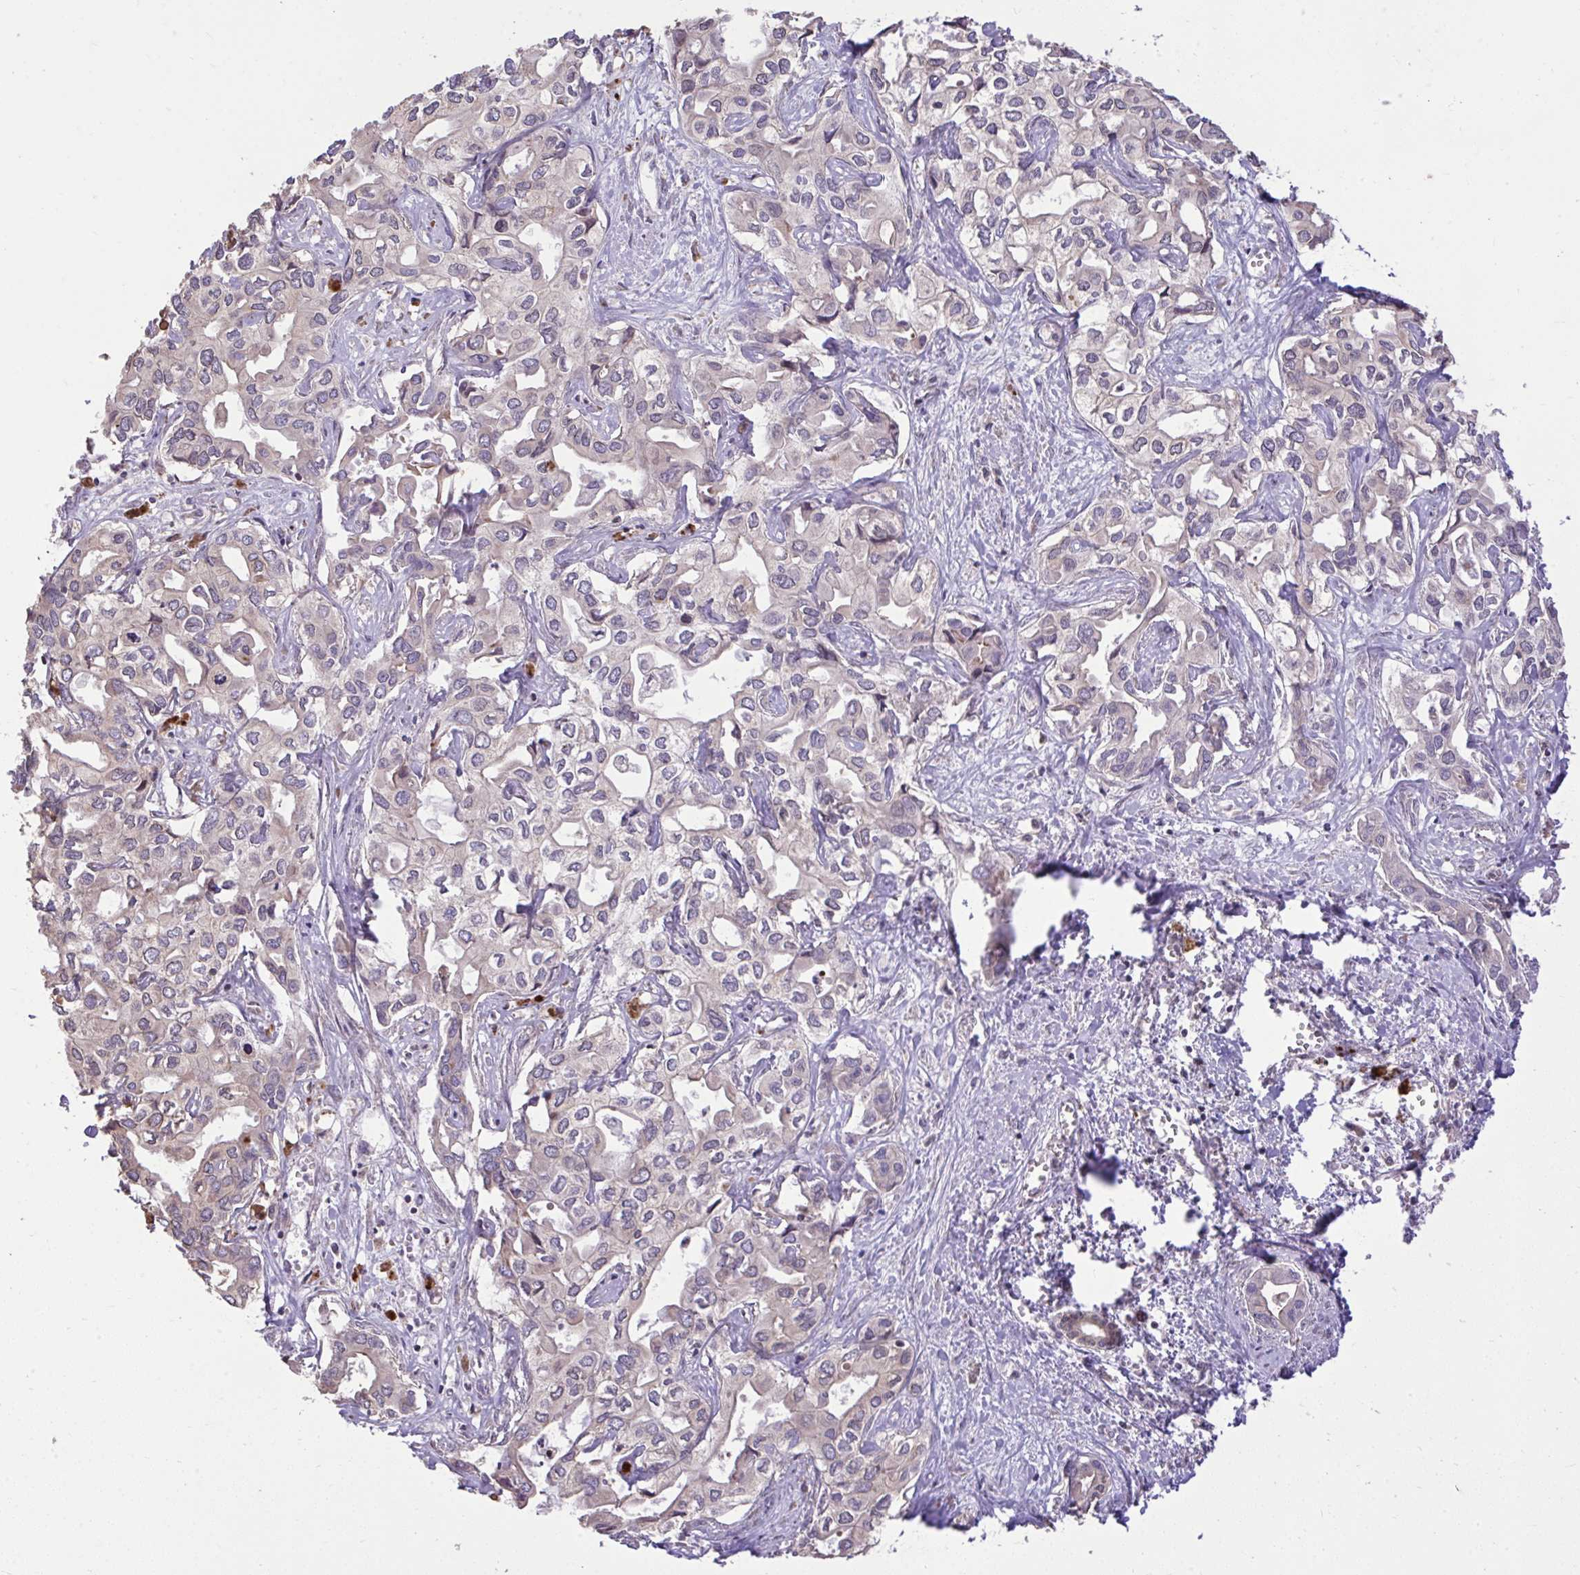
{"staining": {"intensity": "negative", "quantity": "none", "location": "none"}, "tissue": "liver cancer", "cell_type": "Tumor cells", "image_type": "cancer", "snomed": [{"axis": "morphology", "description": "Cholangiocarcinoma"}, {"axis": "topography", "description": "Liver"}], "caption": "Photomicrograph shows no protein expression in tumor cells of cholangiocarcinoma (liver) tissue. (DAB (3,3'-diaminobenzidine) immunohistochemistry (IHC) with hematoxylin counter stain).", "gene": "CYP20A1", "patient": {"sex": "female", "age": 64}}